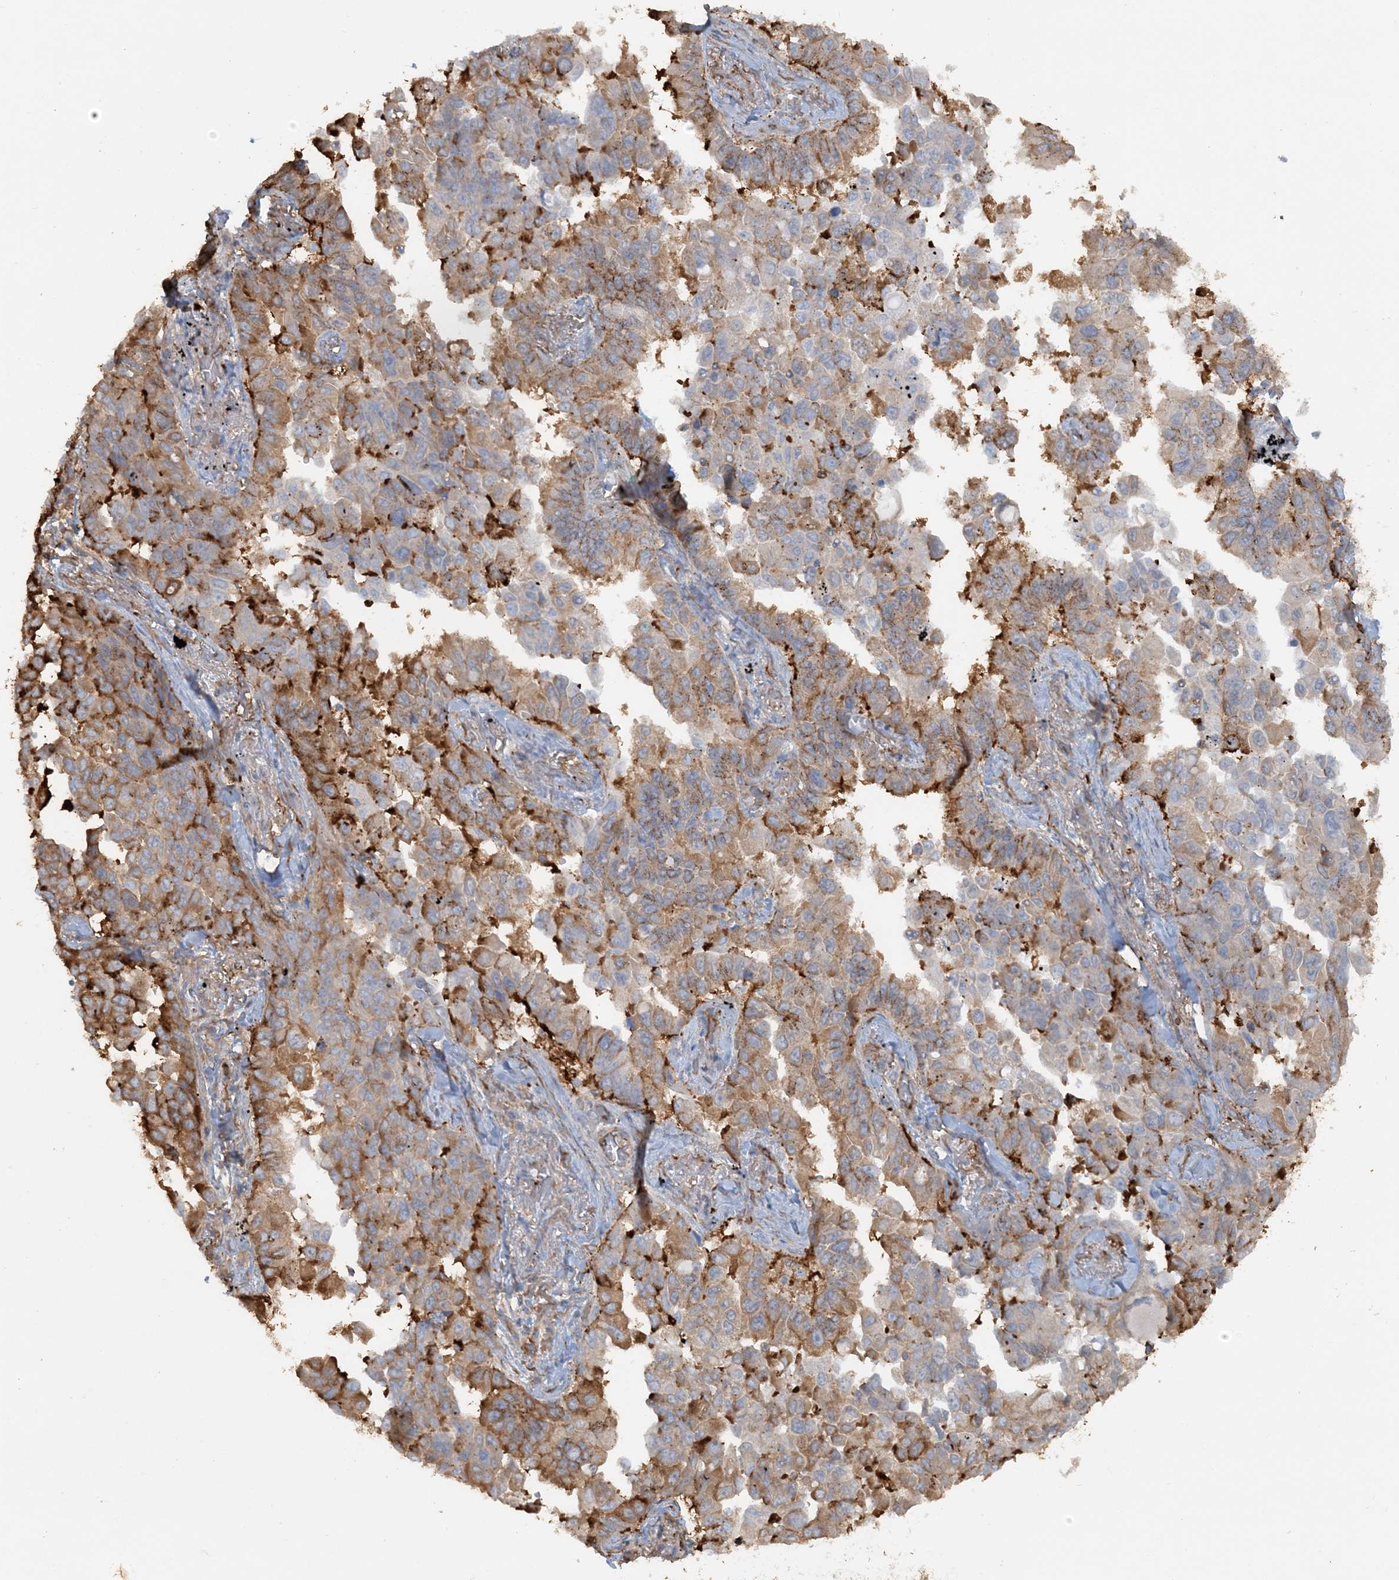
{"staining": {"intensity": "moderate", "quantity": "25%-75%", "location": "cytoplasmic/membranous"}, "tissue": "lung cancer", "cell_type": "Tumor cells", "image_type": "cancer", "snomed": [{"axis": "morphology", "description": "Adenocarcinoma, NOS"}, {"axis": "topography", "description": "Lung"}], "caption": "This histopathology image shows IHC staining of human lung adenocarcinoma, with medium moderate cytoplasmic/membranous positivity in about 25%-75% of tumor cells.", "gene": "DSTN", "patient": {"sex": "female", "age": 67}}